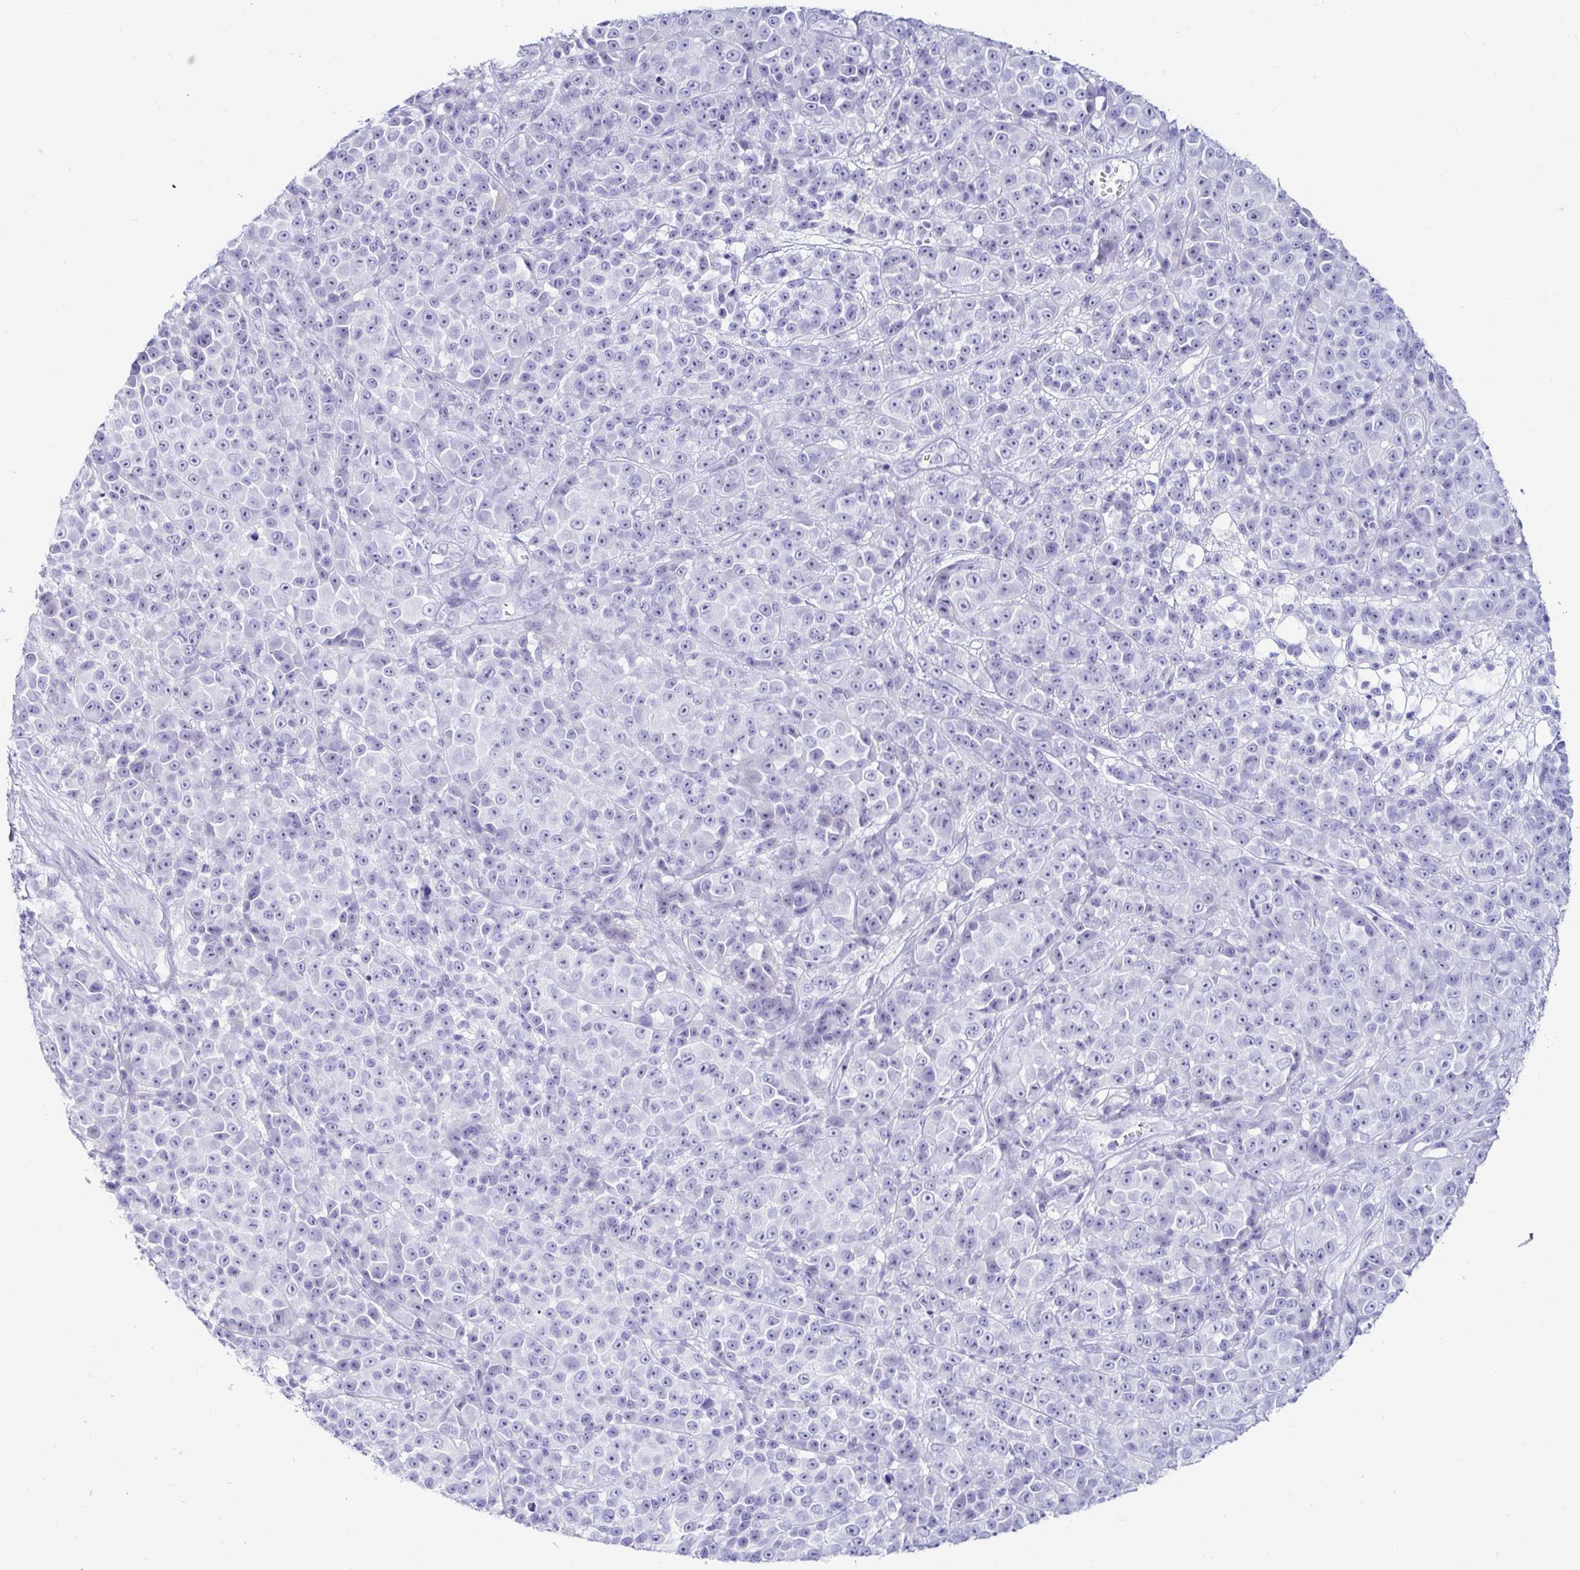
{"staining": {"intensity": "negative", "quantity": "none", "location": "none"}, "tissue": "melanoma", "cell_type": "Tumor cells", "image_type": "cancer", "snomed": [{"axis": "morphology", "description": "Malignant melanoma, NOS"}, {"axis": "topography", "description": "Skin"}, {"axis": "topography", "description": "Skin of back"}], "caption": "This is an IHC micrograph of human melanoma. There is no positivity in tumor cells.", "gene": "C4orf17", "patient": {"sex": "male", "age": 91}}